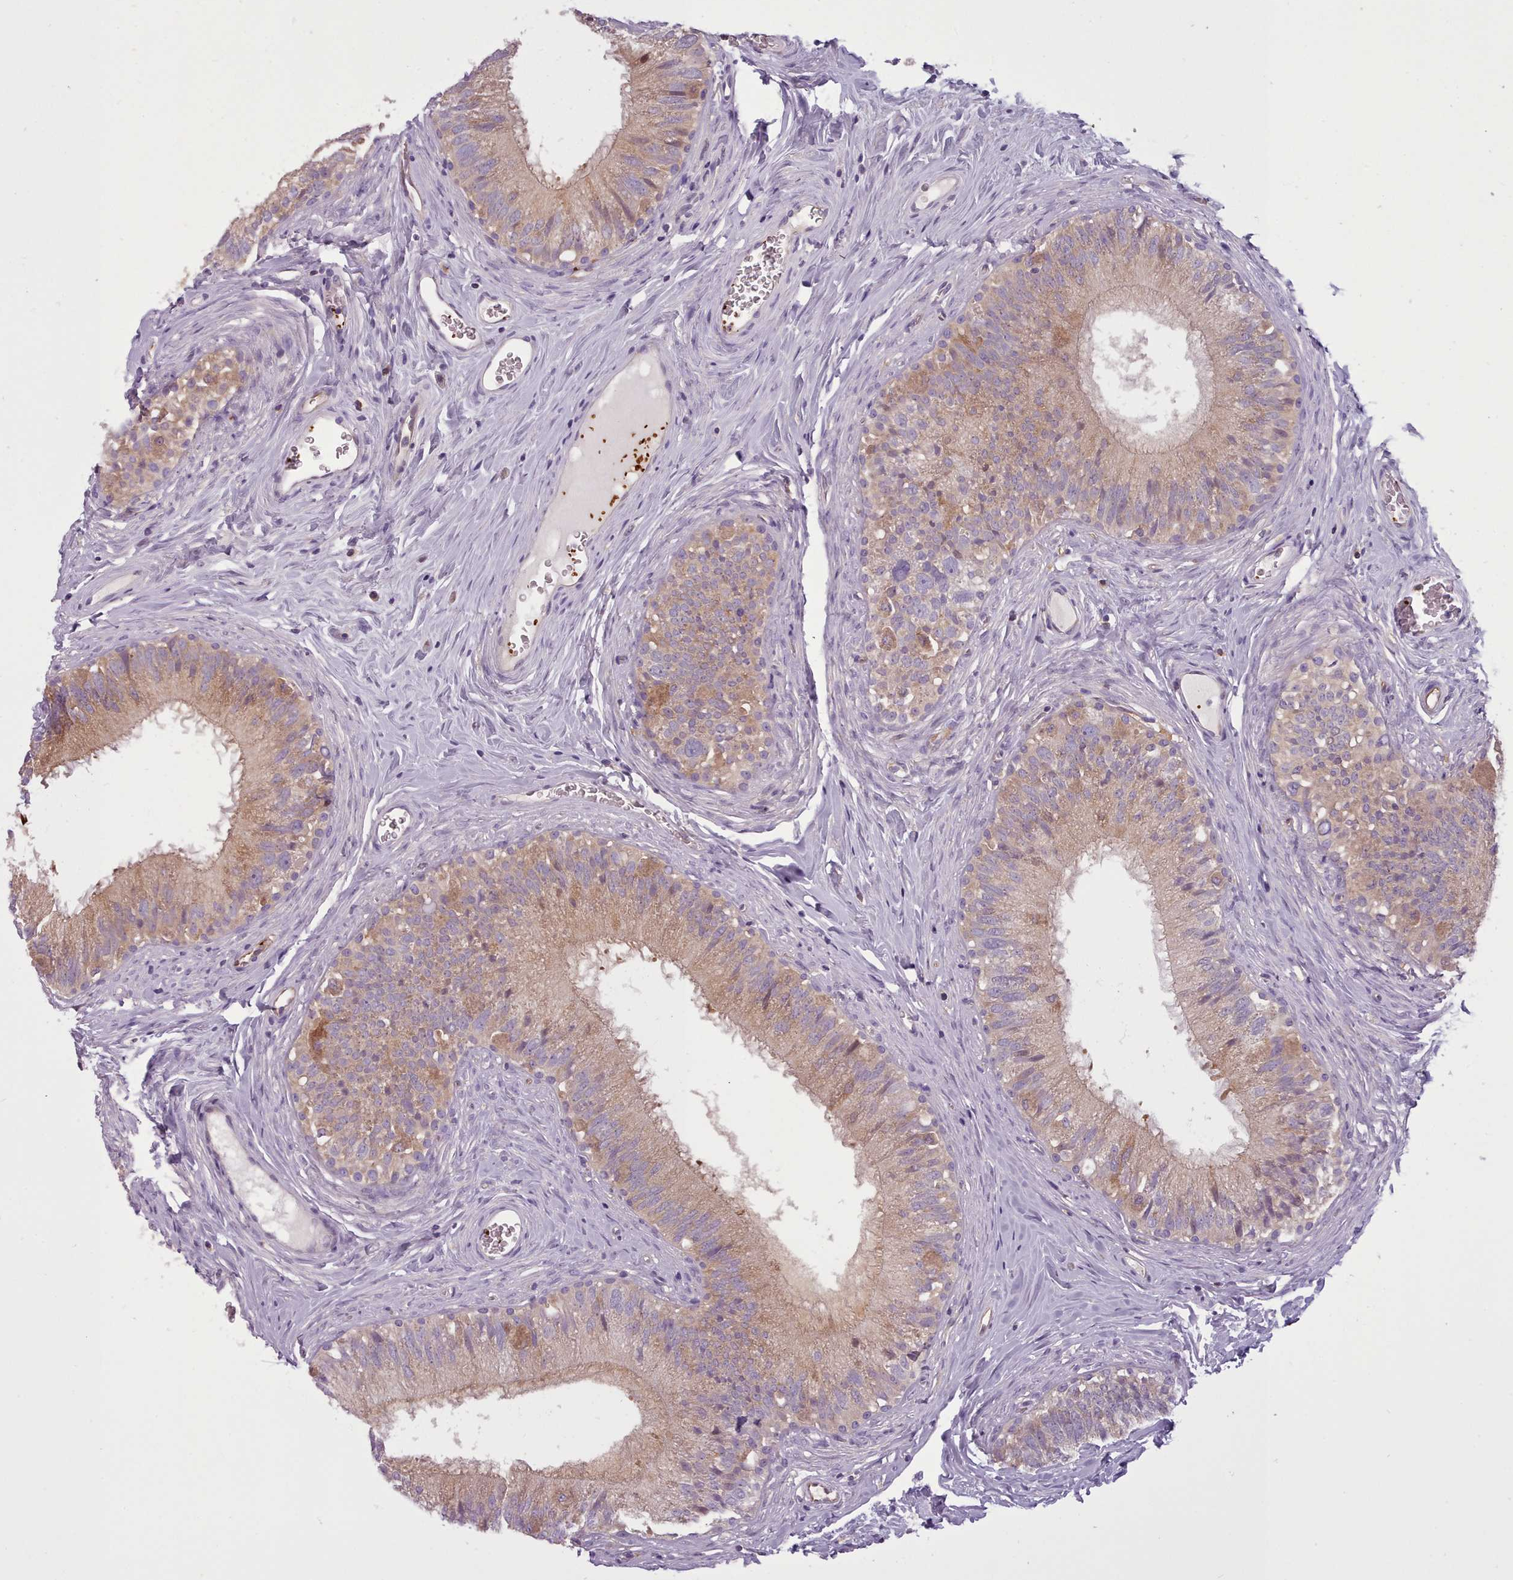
{"staining": {"intensity": "strong", "quantity": "25%-75%", "location": "cytoplasmic/membranous"}, "tissue": "epididymis", "cell_type": "Glandular cells", "image_type": "normal", "snomed": [{"axis": "morphology", "description": "Normal tissue, NOS"}, {"axis": "topography", "description": "Epididymis"}], "caption": "A brown stain highlights strong cytoplasmic/membranous expression of a protein in glandular cells of unremarkable epididymis. Immunohistochemistry stains the protein of interest in brown and the nuclei are stained blue.", "gene": "NDST2", "patient": {"sex": "male", "age": 38}}